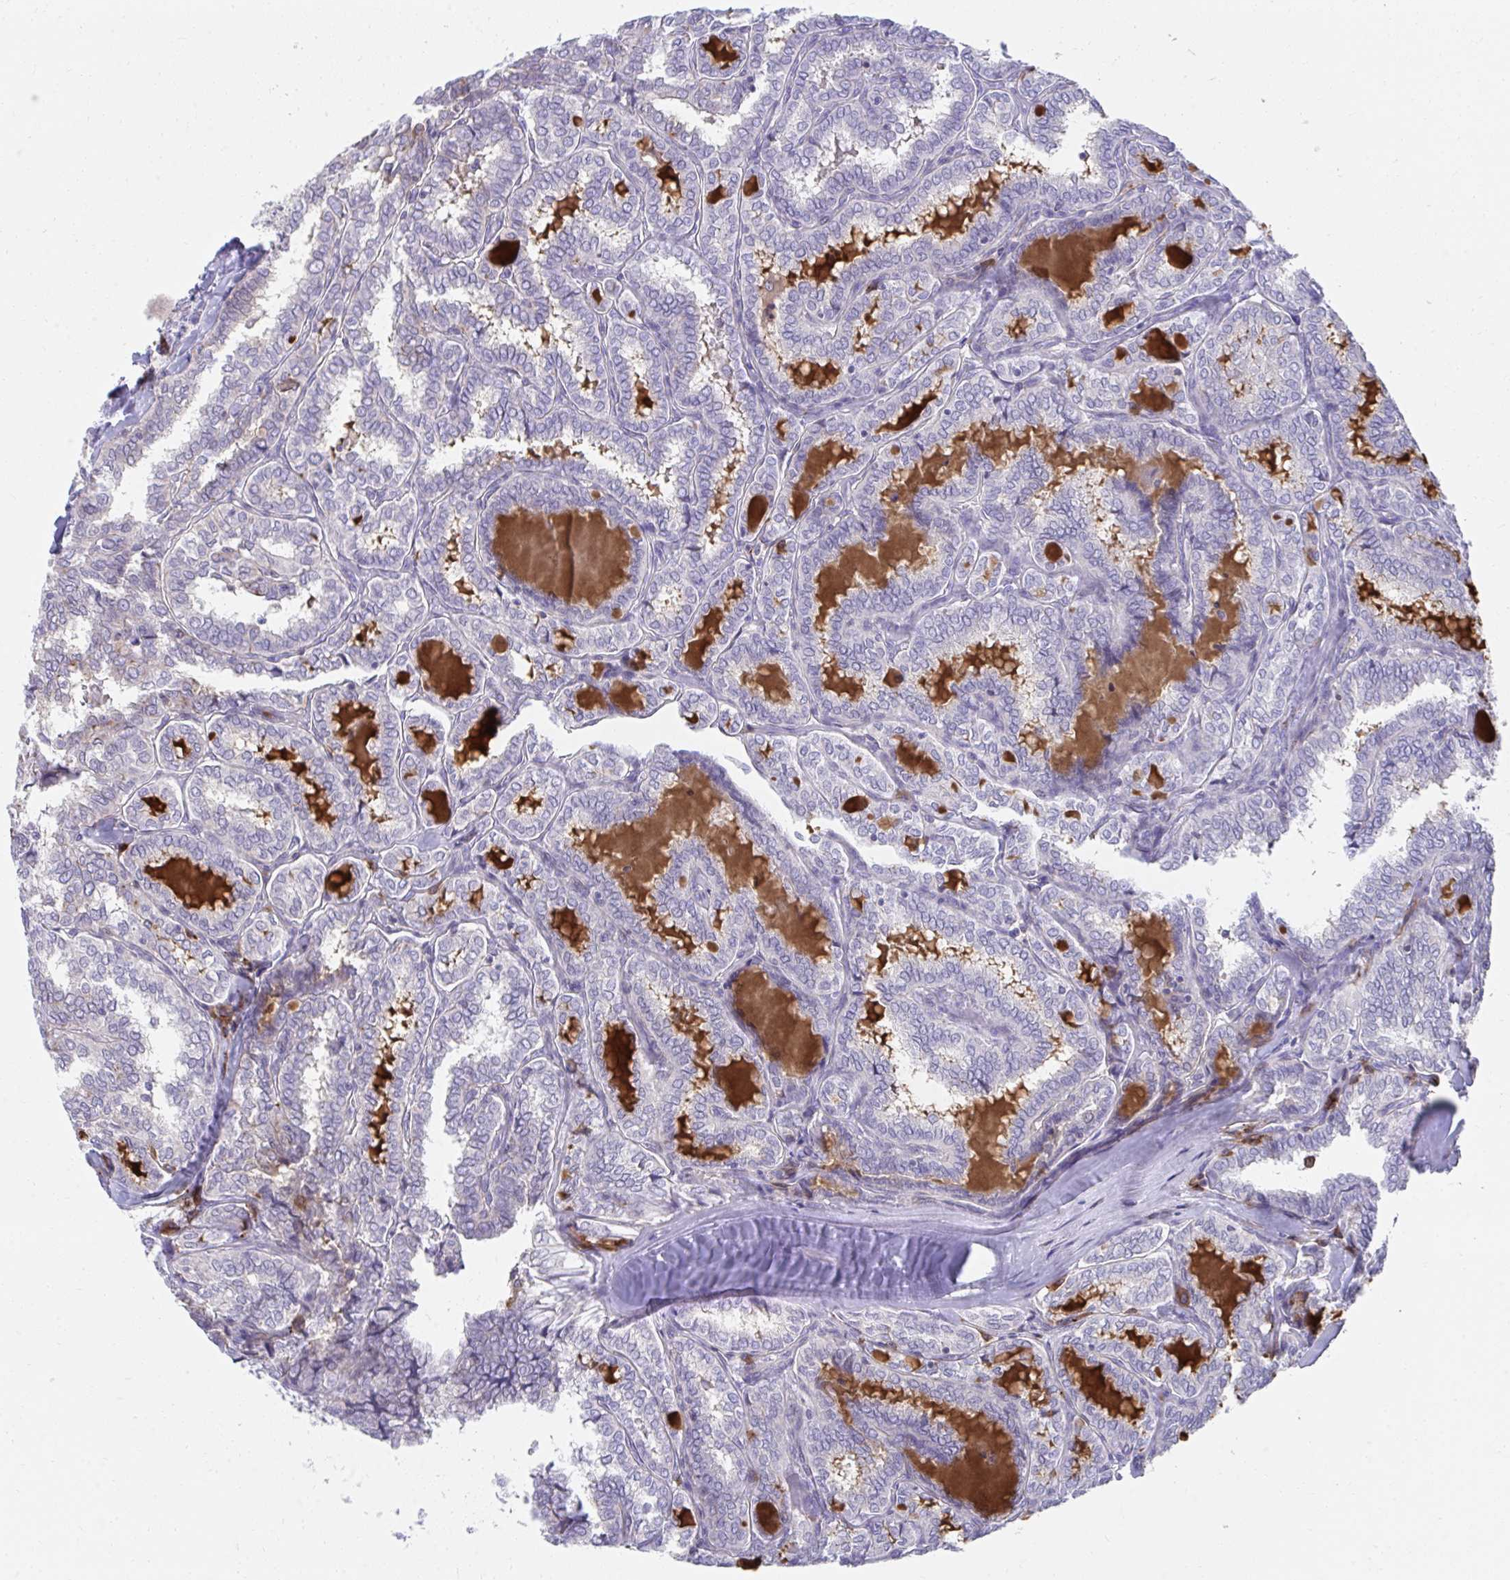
{"staining": {"intensity": "negative", "quantity": "none", "location": "none"}, "tissue": "thyroid cancer", "cell_type": "Tumor cells", "image_type": "cancer", "snomed": [{"axis": "morphology", "description": "Papillary adenocarcinoma, NOS"}, {"axis": "topography", "description": "Thyroid gland"}], "caption": "Immunohistochemistry (IHC) of human thyroid cancer displays no expression in tumor cells.", "gene": "SLAMF7", "patient": {"sex": "female", "age": 30}}